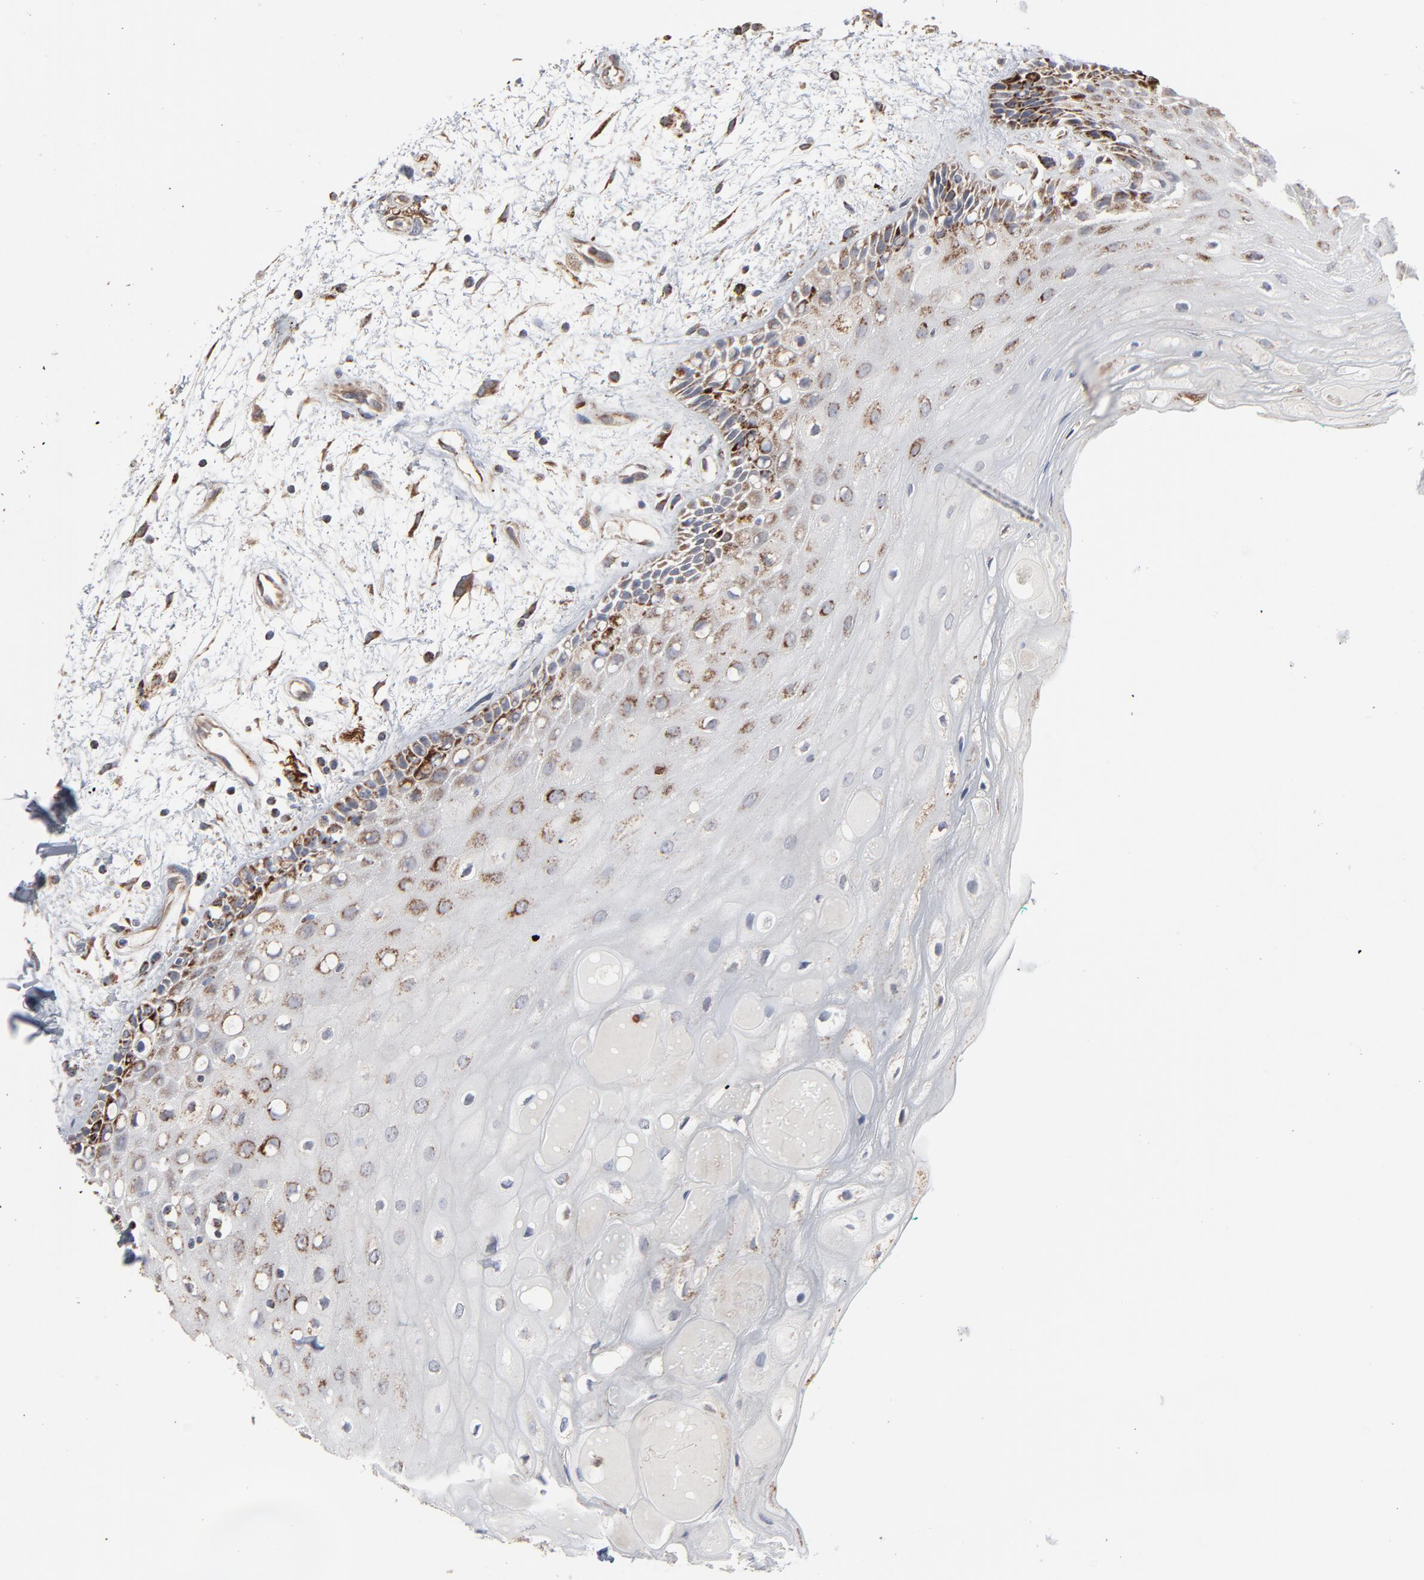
{"staining": {"intensity": "strong", "quantity": "25%-75%", "location": "cytoplasmic/membranous"}, "tissue": "oral mucosa", "cell_type": "Squamous epithelial cells", "image_type": "normal", "snomed": [{"axis": "morphology", "description": "Normal tissue, NOS"}, {"axis": "morphology", "description": "Squamous cell carcinoma, NOS"}, {"axis": "topography", "description": "Skeletal muscle"}, {"axis": "topography", "description": "Oral tissue"}, {"axis": "topography", "description": "Head-Neck"}], "caption": "DAB immunohistochemical staining of unremarkable human oral mucosa shows strong cytoplasmic/membranous protein expression in about 25%-75% of squamous epithelial cells.", "gene": "UQCRC1", "patient": {"sex": "female", "age": 84}}